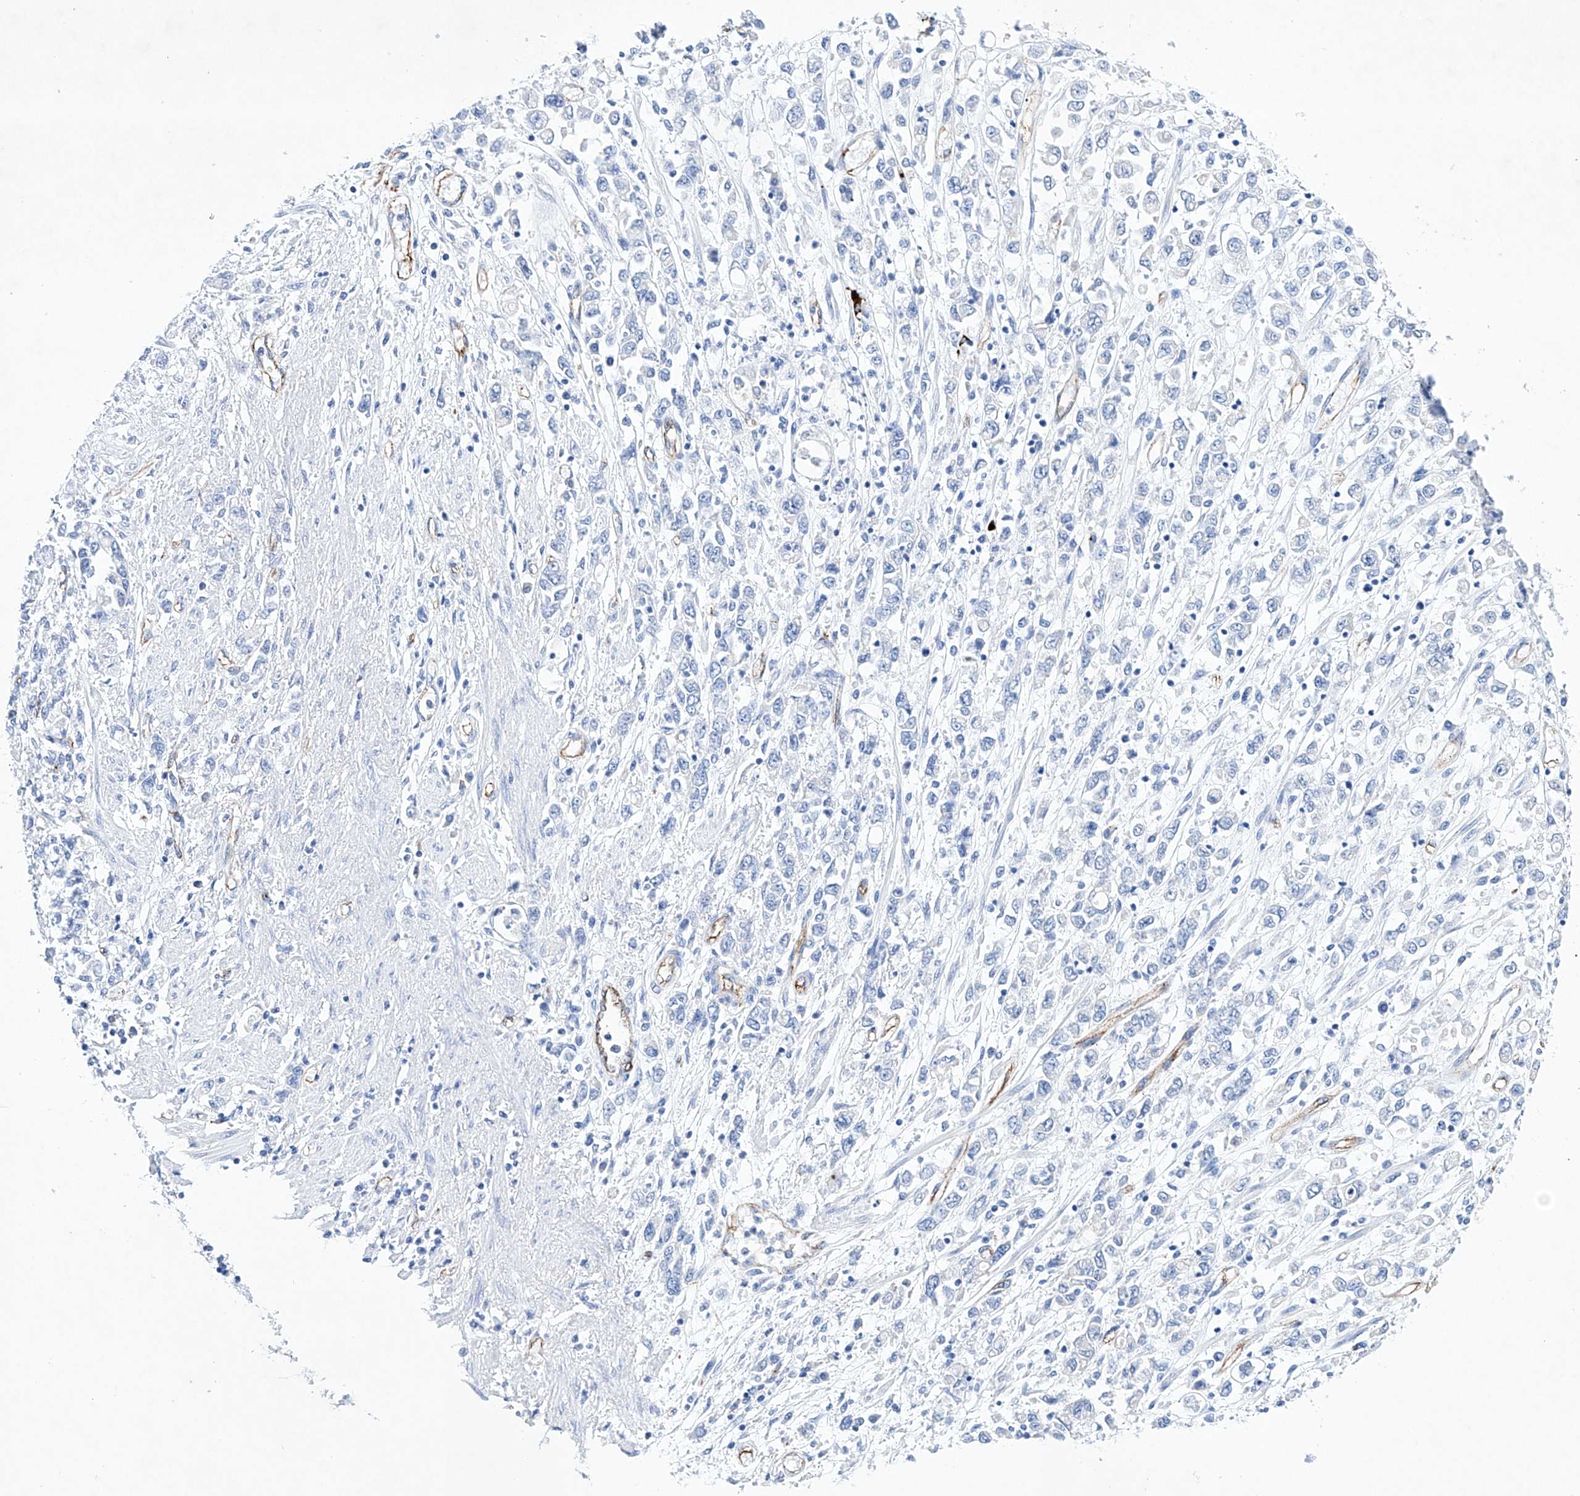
{"staining": {"intensity": "negative", "quantity": "none", "location": "none"}, "tissue": "stomach cancer", "cell_type": "Tumor cells", "image_type": "cancer", "snomed": [{"axis": "morphology", "description": "Adenocarcinoma, NOS"}, {"axis": "topography", "description": "Stomach"}], "caption": "An immunohistochemistry image of adenocarcinoma (stomach) is shown. There is no staining in tumor cells of adenocarcinoma (stomach).", "gene": "ETV7", "patient": {"sex": "female", "age": 76}}